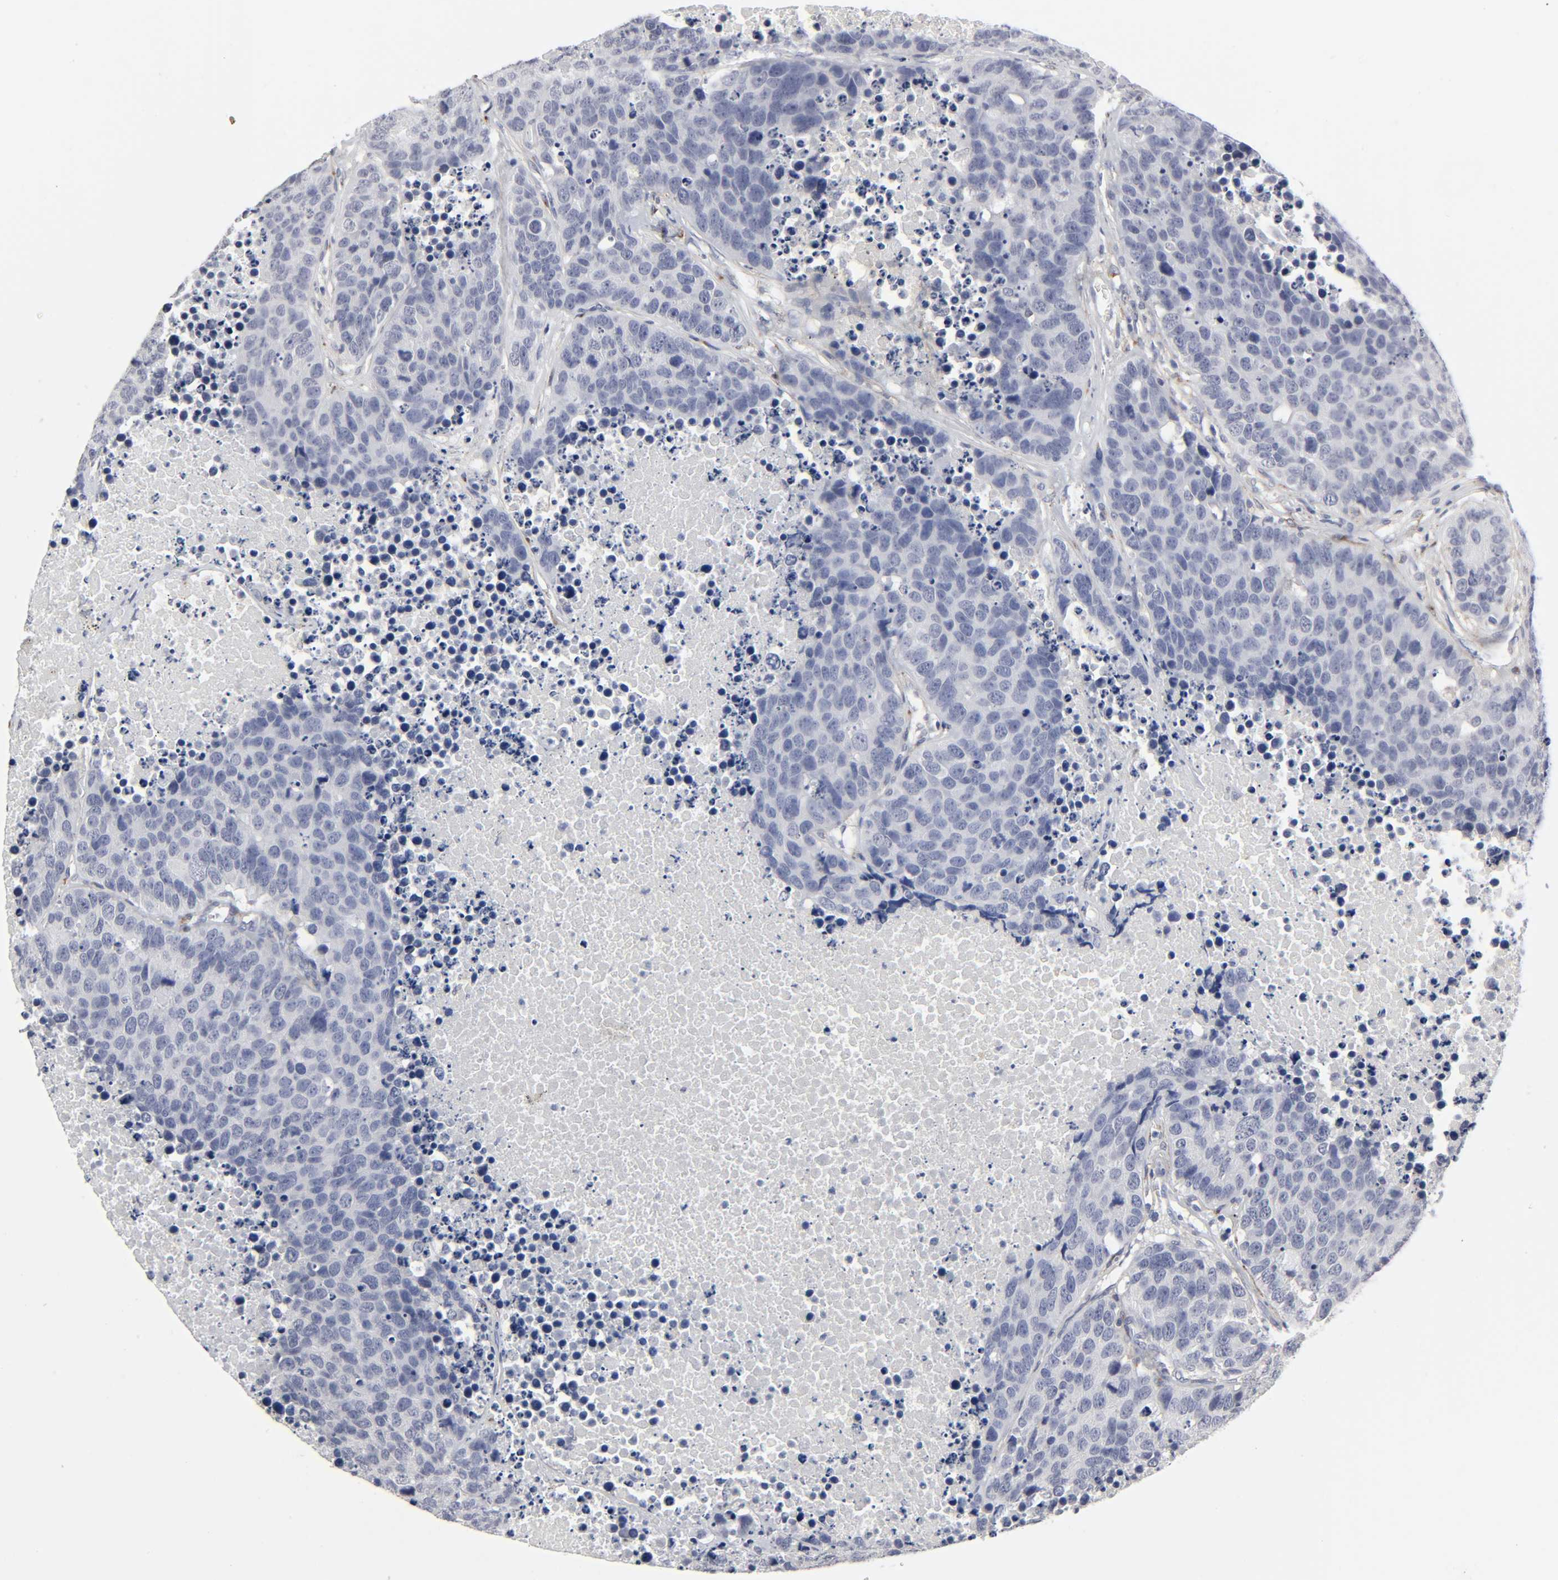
{"staining": {"intensity": "negative", "quantity": "none", "location": "none"}, "tissue": "carcinoid", "cell_type": "Tumor cells", "image_type": "cancer", "snomed": [{"axis": "morphology", "description": "Carcinoid, malignant, NOS"}, {"axis": "topography", "description": "Lung"}], "caption": "IHC image of carcinoid (malignant) stained for a protein (brown), which demonstrates no positivity in tumor cells.", "gene": "LRP1", "patient": {"sex": "male", "age": 60}}